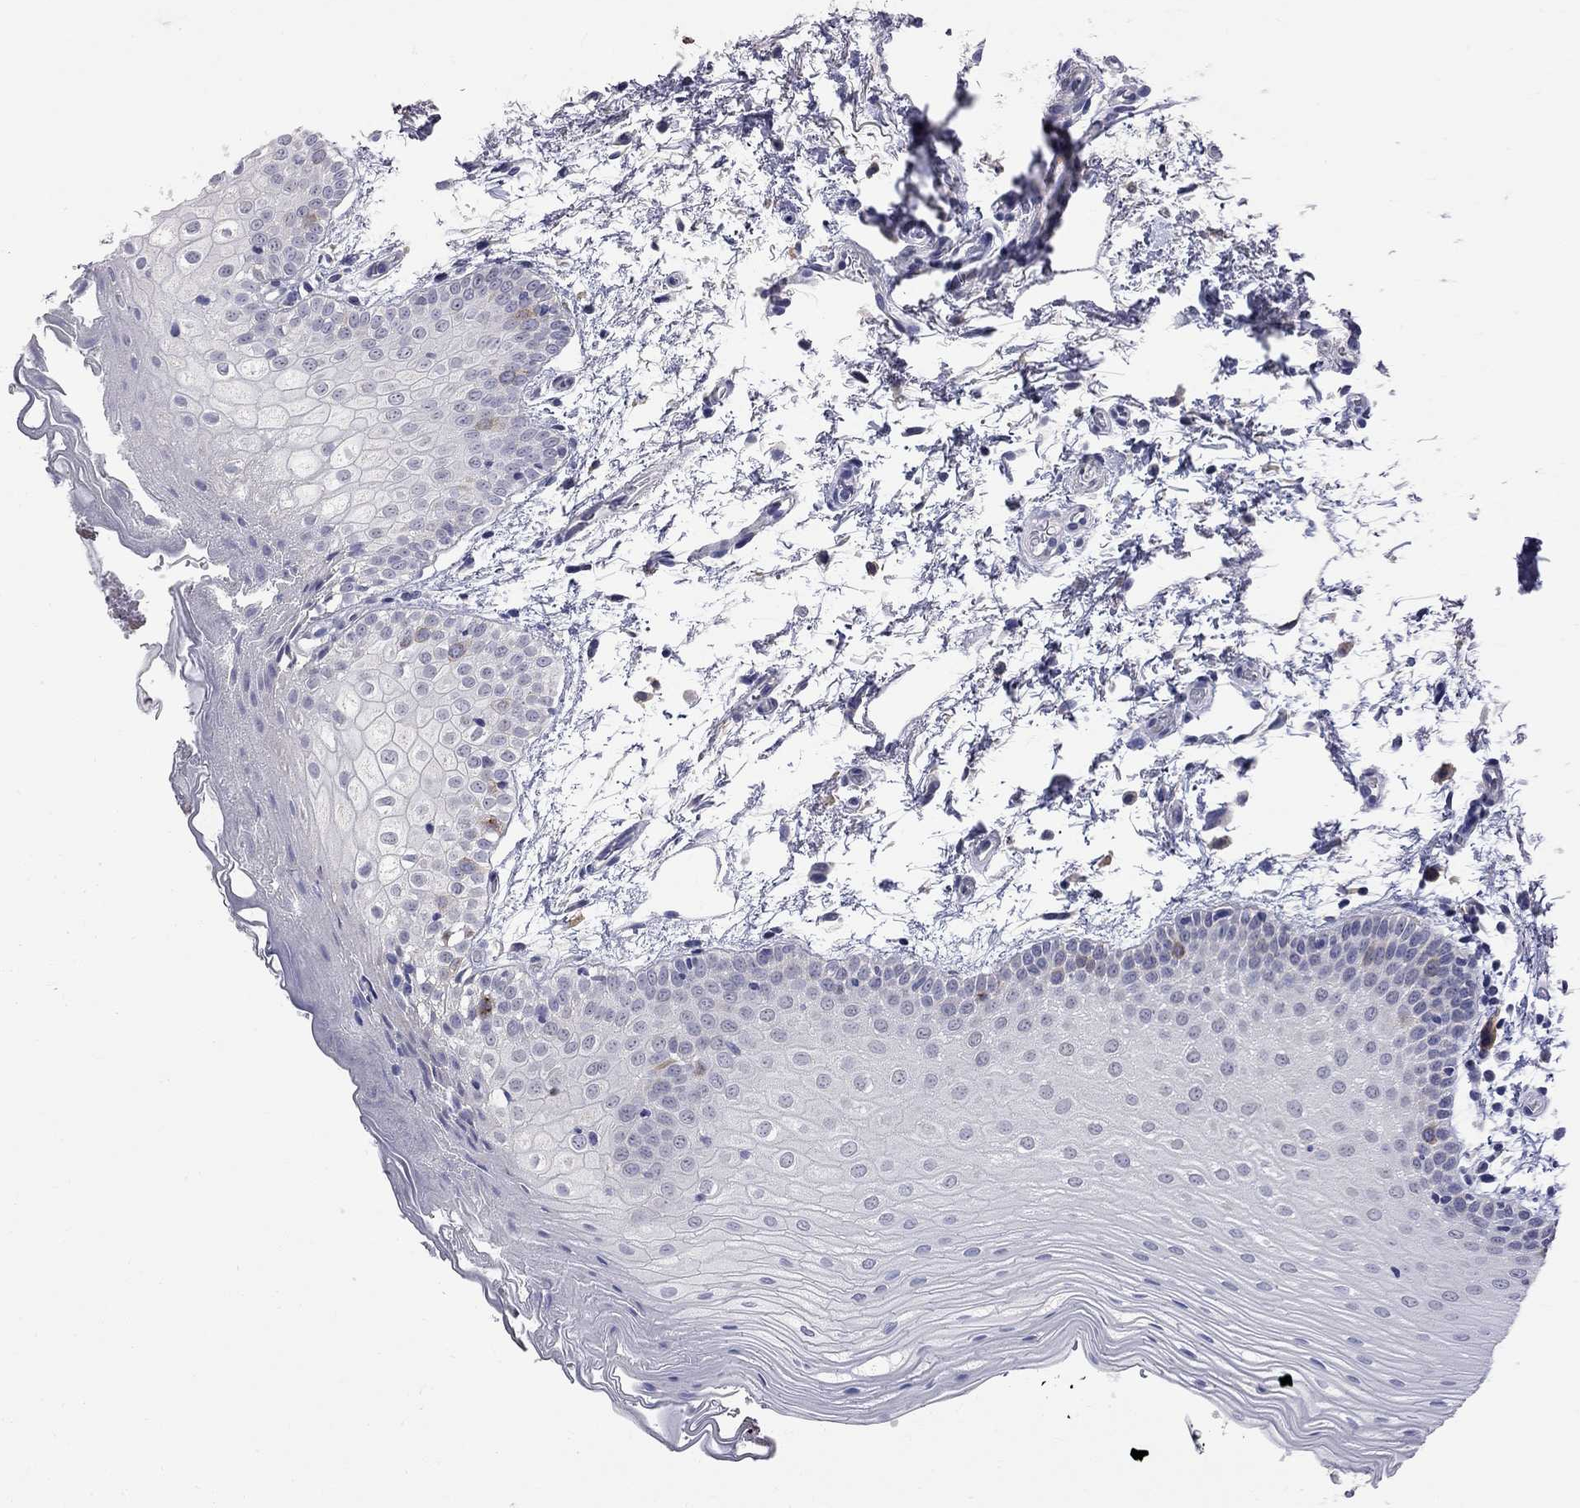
{"staining": {"intensity": "negative", "quantity": "none", "location": "none"}, "tissue": "oral mucosa", "cell_type": "Squamous epithelial cells", "image_type": "normal", "snomed": [{"axis": "morphology", "description": "Normal tissue, NOS"}, {"axis": "topography", "description": "Oral tissue"}, {"axis": "topography", "description": "Tounge, NOS"}], "caption": "A high-resolution photomicrograph shows immunohistochemistry (IHC) staining of unremarkable oral mucosa, which displays no significant positivity in squamous epithelial cells. Brightfield microscopy of immunohistochemistry stained with DAB (brown) and hematoxylin (blue), captured at high magnification.", "gene": "CKAP2", "patient": {"sex": "female", "age": 86}}